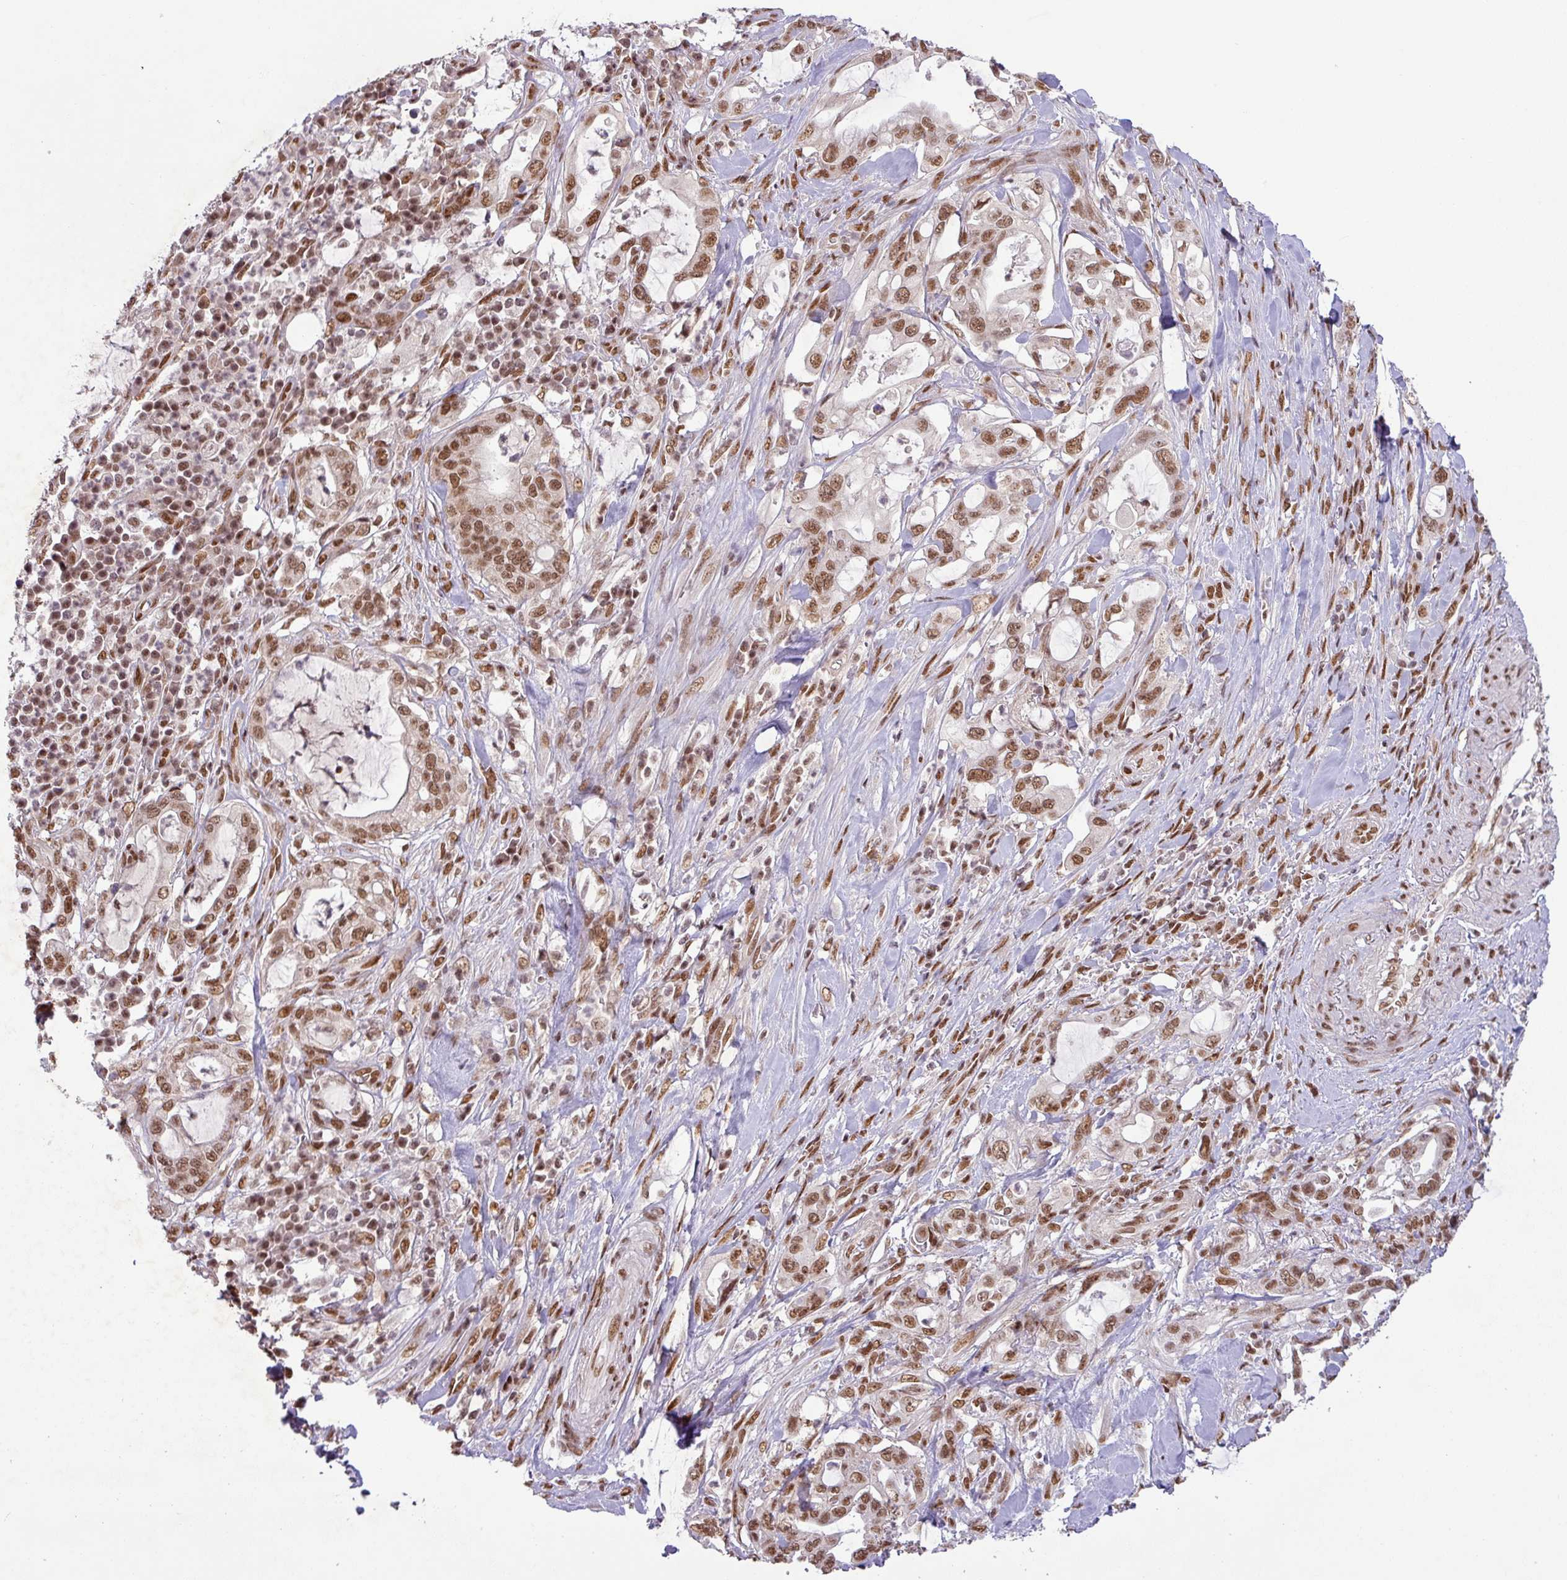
{"staining": {"intensity": "moderate", "quantity": ">75%", "location": "nuclear"}, "tissue": "pancreatic cancer", "cell_type": "Tumor cells", "image_type": "cancer", "snomed": [{"axis": "morphology", "description": "Adenocarcinoma, NOS"}, {"axis": "topography", "description": "Pancreas"}], "caption": "Adenocarcinoma (pancreatic) stained for a protein (brown) displays moderate nuclear positive positivity in about >75% of tumor cells.", "gene": "SRSF2", "patient": {"sex": "female", "age": 61}}